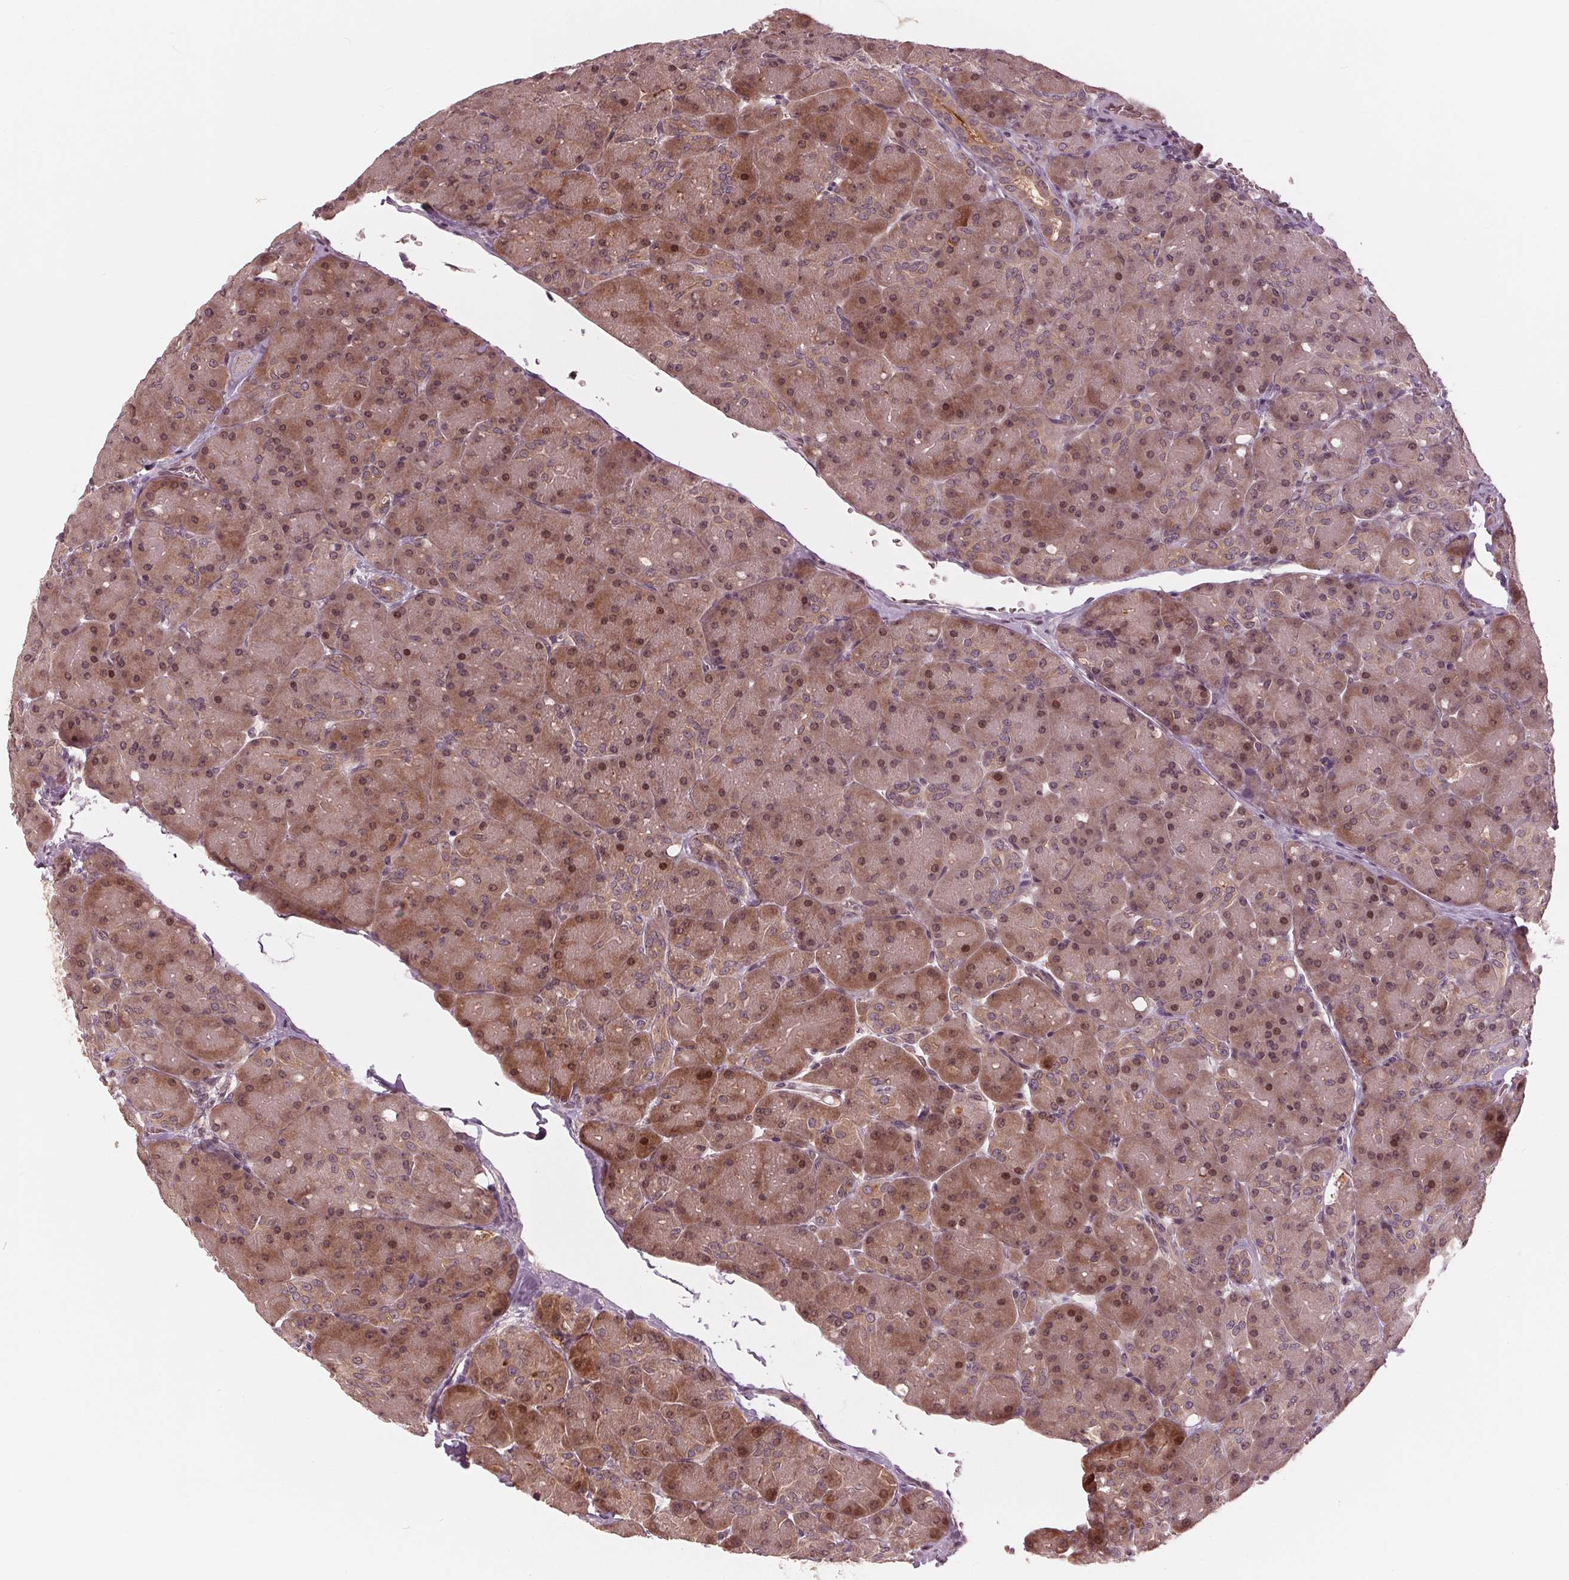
{"staining": {"intensity": "moderate", "quantity": ">75%", "location": "cytoplasmic/membranous,nuclear"}, "tissue": "pancreas", "cell_type": "Exocrine glandular cells", "image_type": "normal", "snomed": [{"axis": "morphology", "description": "Normal tissue, NOS"}, {"axis": "topography", "description": "Pancreas"}], "caption": "IHC of normal human pancreas displays medium levels of moderate cytoplasmic/membranous,nuclear staining in about >75% of exocrine glandular cells.", "gene": "ZNF471", "patient": {"sex": "male", "age": 55}}